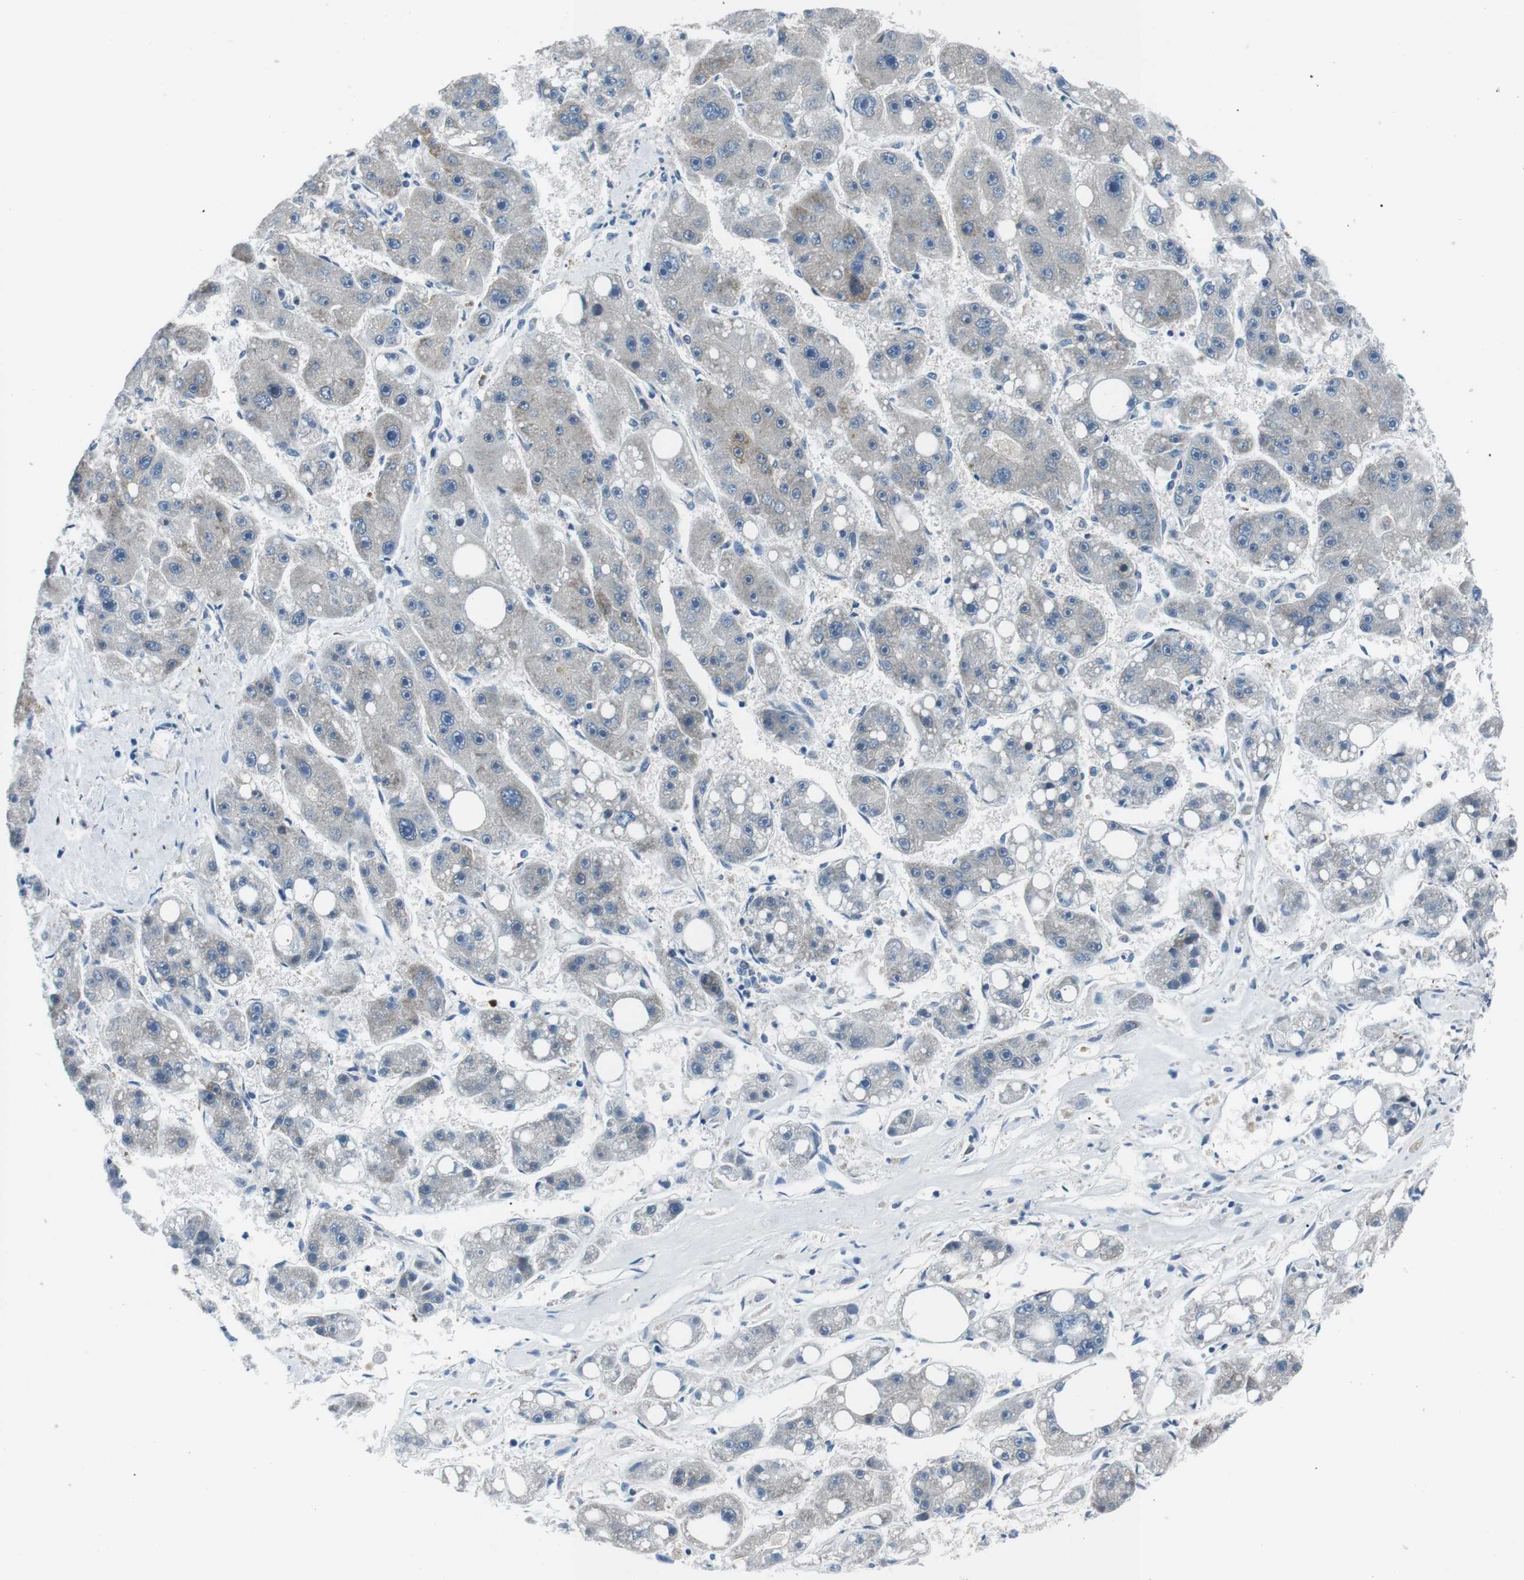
{"staining": {"intensity": "weak", "quantity": "<25%", "location": "cytoplasmic/membranous"}, "tissue": "liver cancer", "cell_type": "Tumor cells", "image_type": "cancer", "snomed": [{"axis": "morphology", "description": "Carcinoma, Hepatocellular, NOS"}, {"axis": "topography", "description": "Liver"}], "caption": "Immunohistochemistry (IHC) of human liver hepatocellular carcinoma displays no staining in tumor cells.", "gene": "BLNK", "patient": {"sex": "female", "age": 61}}